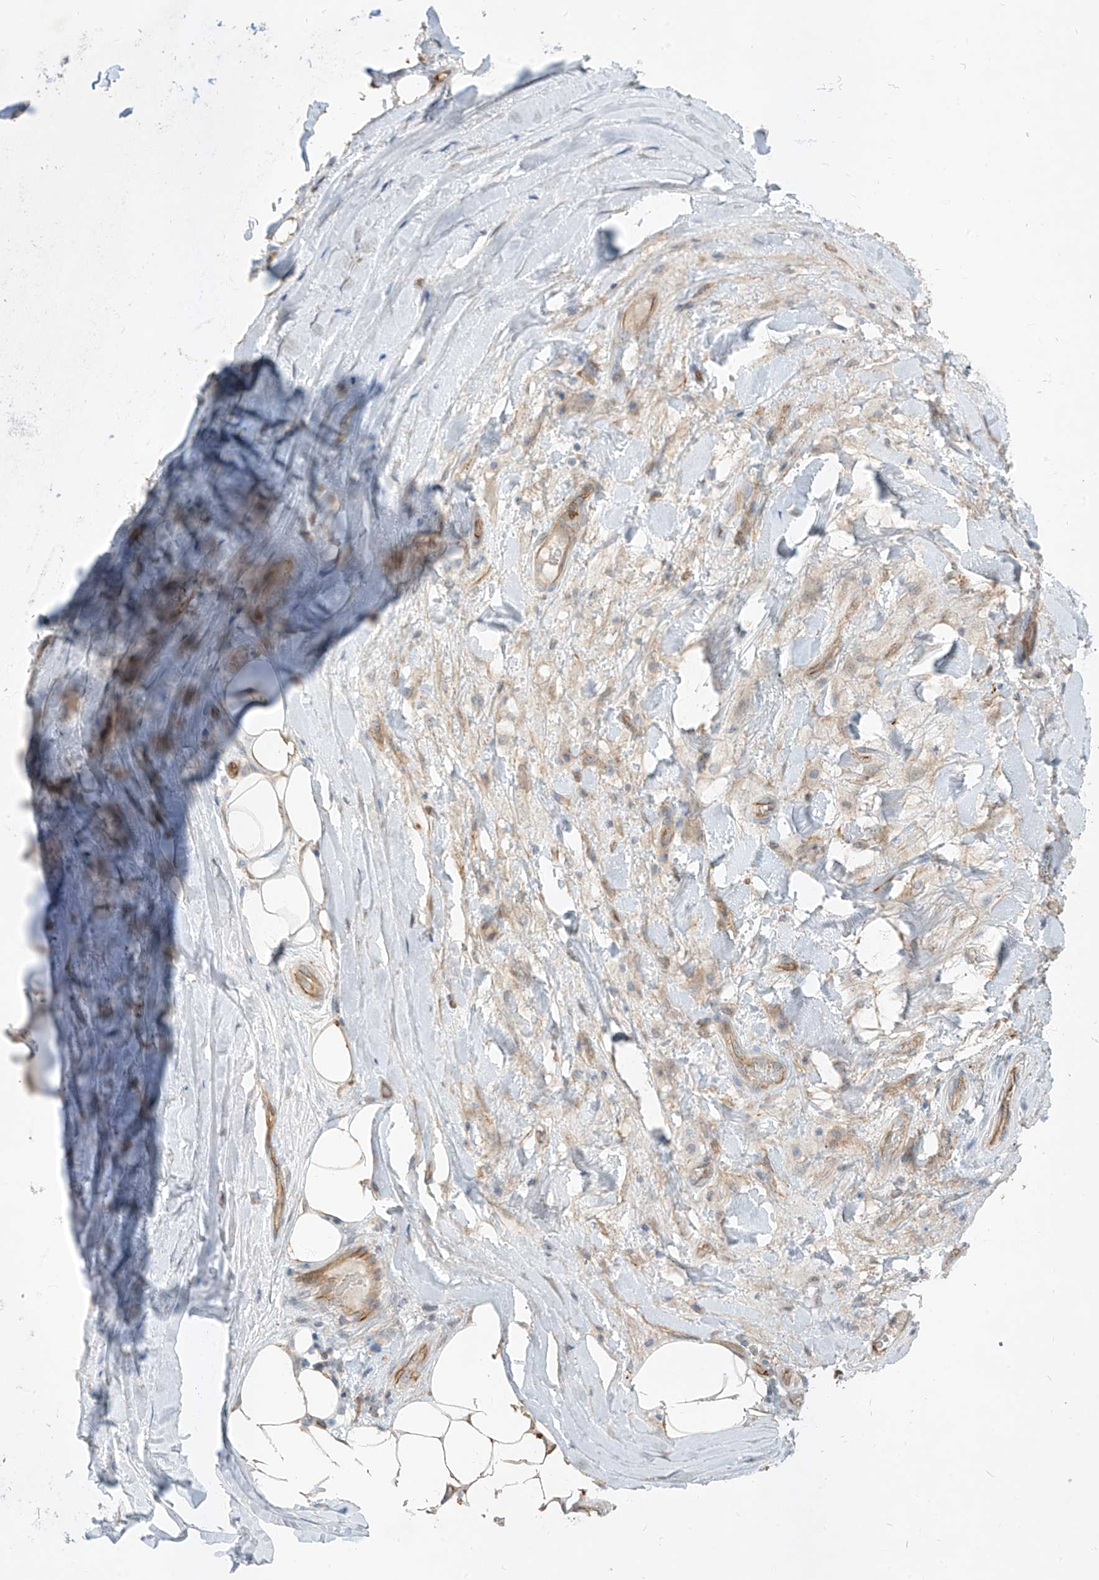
{"staining": {"intensity": "weak", "quantity": ">75%", "location": "cytoplasmic/membranous"}, "tissue": "adipose tissue", "cell_type": "Adipocytes", "image_type": "normal", "snomed": [{"axis": "morphology", "description": "Normal tissue, NOS"}, {"axis": "morphology", "description": "Squamous cell carcinoma, NOS"}, {"axis": "topography", "description": "Lymph node"}, {"axis": "topography", "description": "Bronchus"}, {"axis": "topography", "description": "Lung"}], "caption": "A micrograph of adipose tissue stained for a protein demonstrates weak cytoplasmic/membranous brown staining in adipocytes. (brown staining indicates protein expression, while blue staining denotes nuclei).", "gene": "EPHX4", "patient": {"sex": "male", "age": 66}}